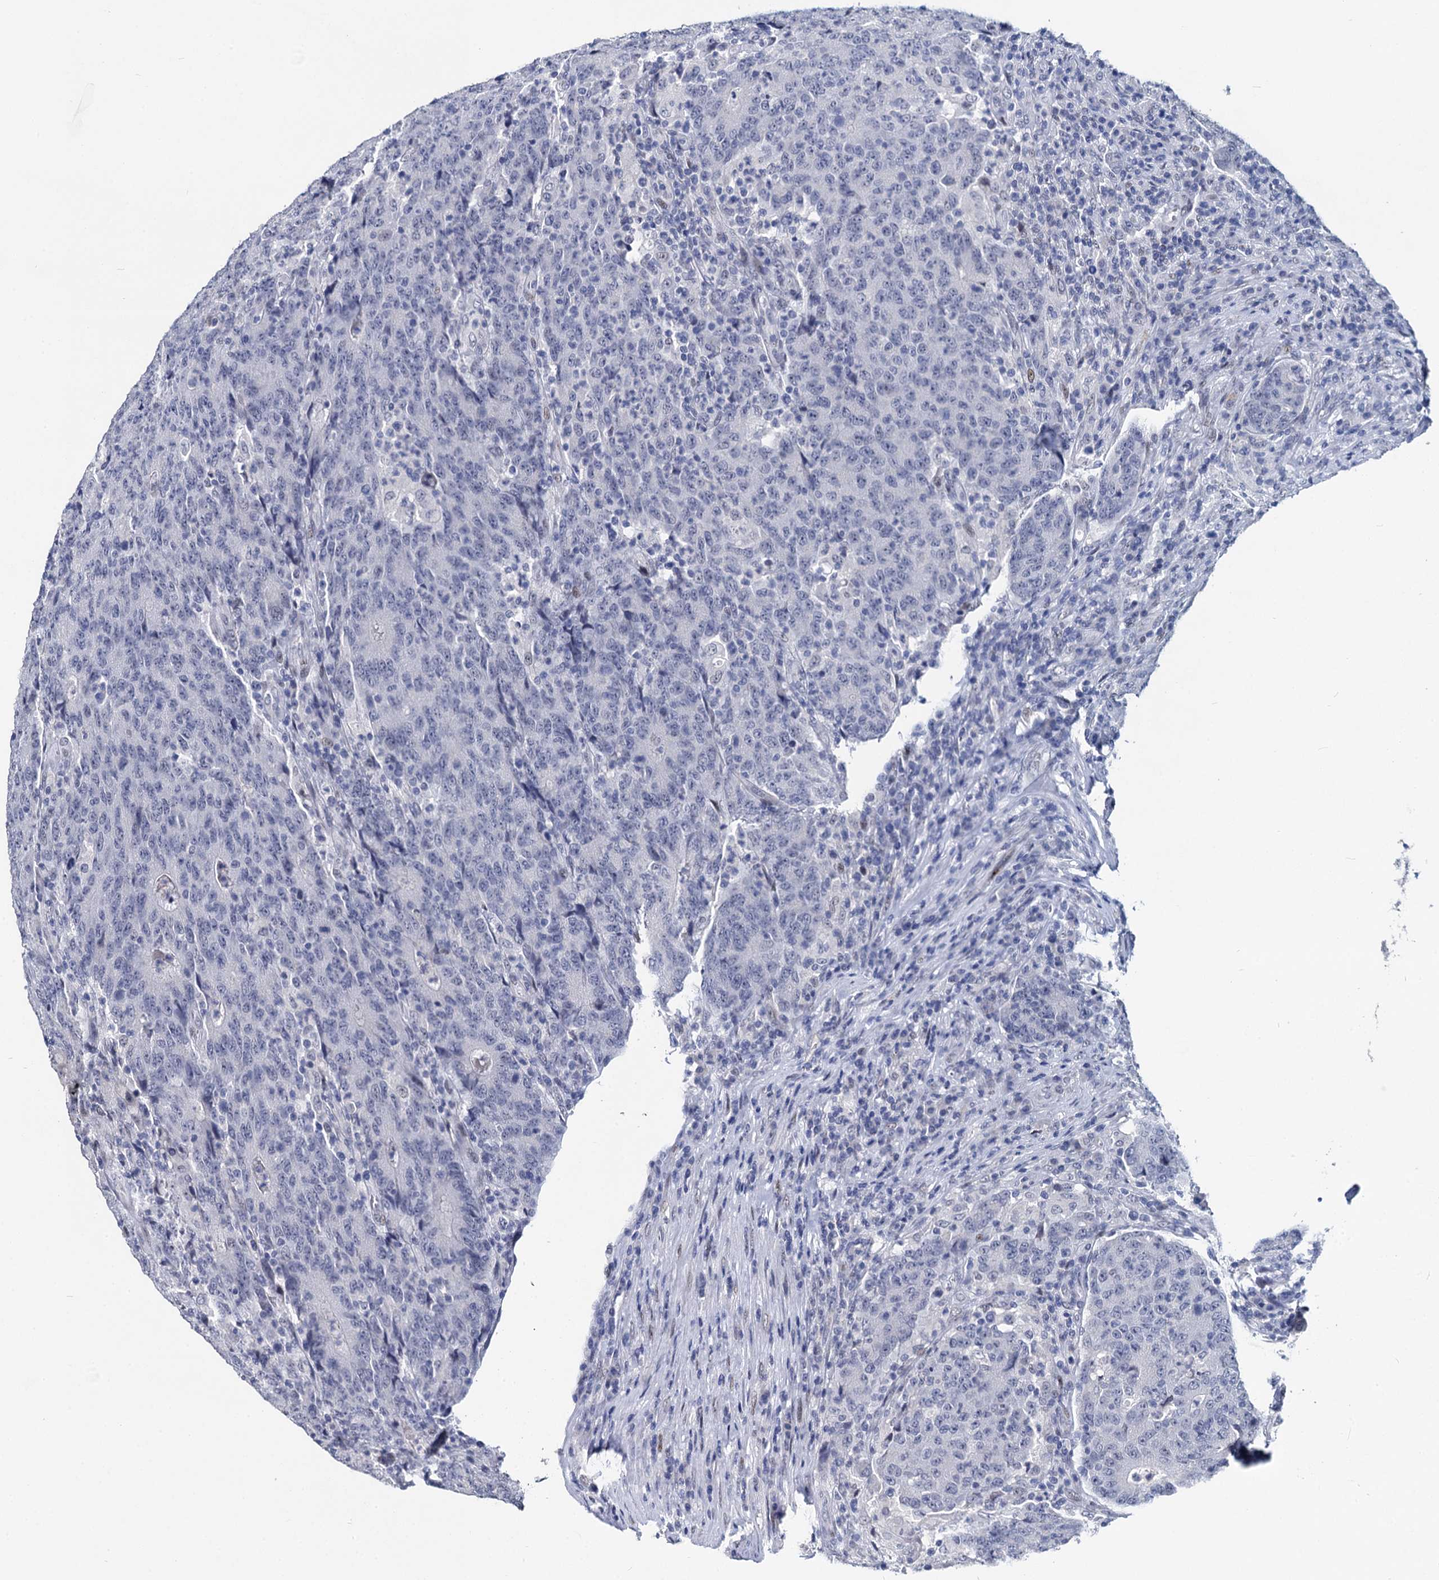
{"staining": {"intensity": "negative", "quantity": "none", "location": "none"}, "tissue": "colorectal cancer", "cell_type": "Tumor cells", "image_type": "cancer", "snomed": [{"axis": "morphology", "description": "Adenocarcinoma, NOS"}, {"axis": "topography", "description": "Colon"}], "caption": "Immunohistochemistry micrograph of colorectal cancer stained for a protein (brown), which exhibits no staining in tumor cells.", "gene": "MAGEA4", "patient": {"sex": "female", "age": 75}}